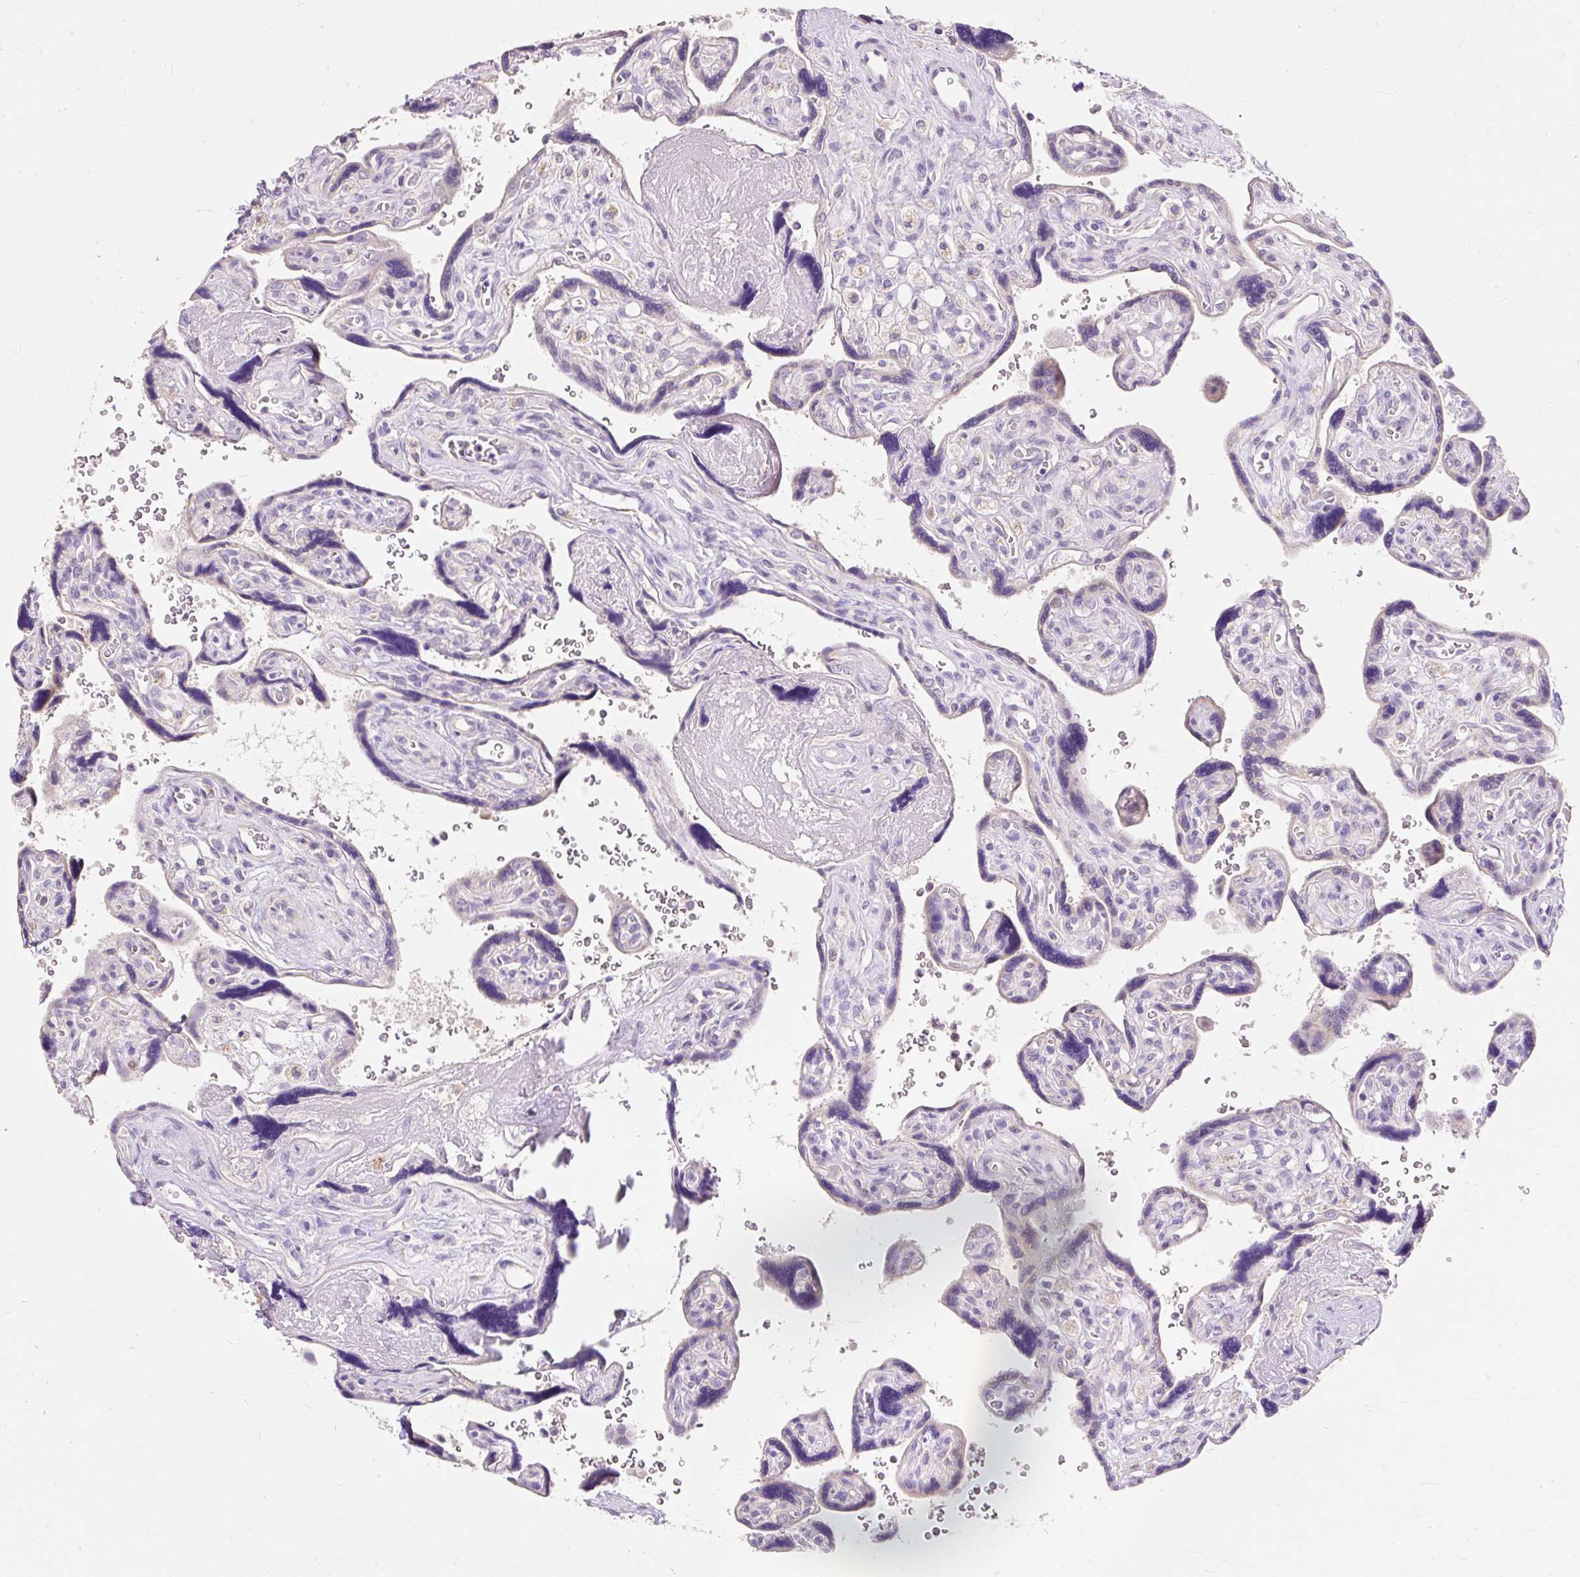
{"staining": {"intensity": "negative", "quantity": "none", "location": "none"}, "tissue": "placenta", "cell_type": "Trophoblastic cells", "image_type": "normal", "snomed": [{"axis": "morphology", "description": "Normal tissue, NOS"}, {"axis": "topography", "description": "Placenta"}], "caption": "High magnification brightfield microscopy of unremarkable placenta stained with DAB (brown) and counterstained with hematoxylin (blue): trophoblastic cells show no significant expression.", "gene": "PMAIP1", "patient": {"sex": "female", "age": 39}}